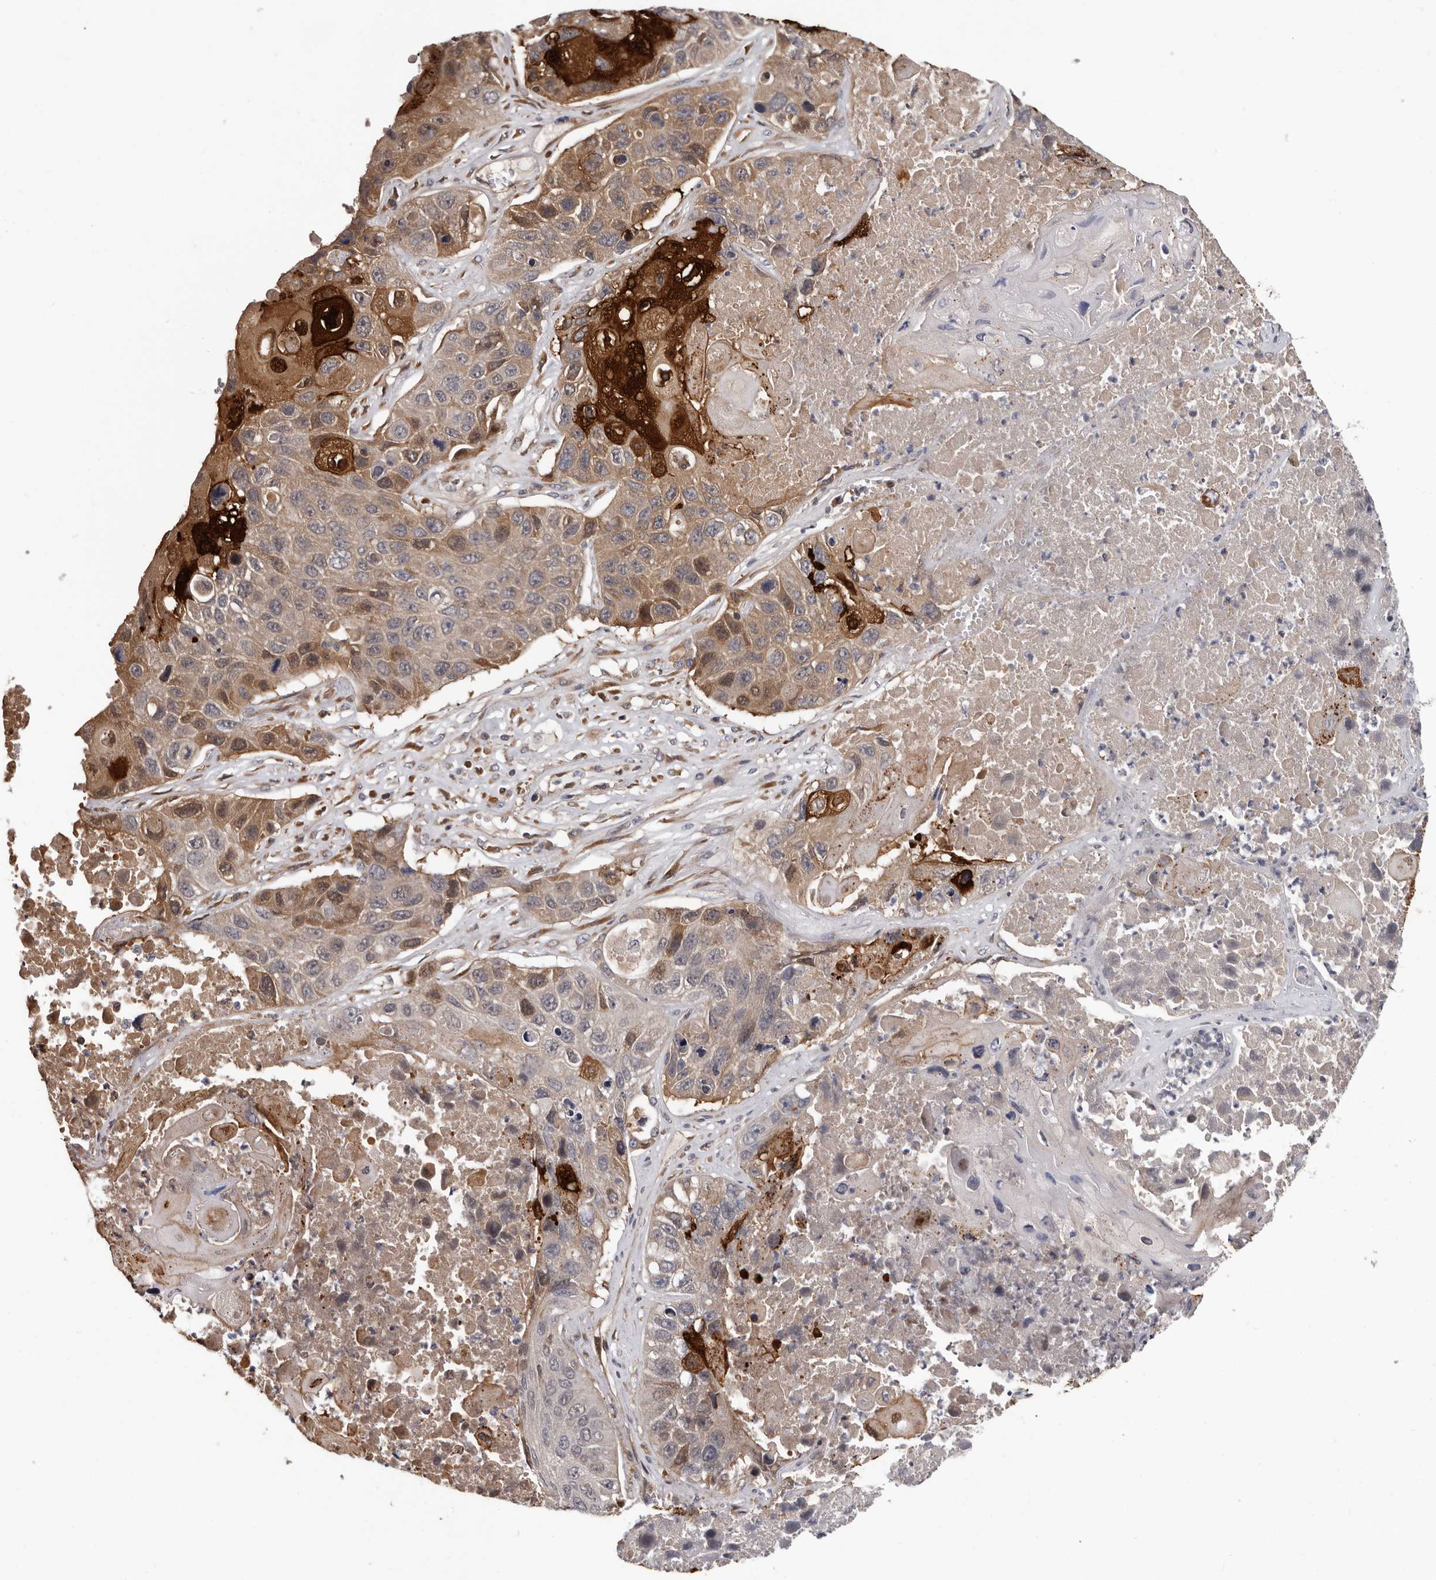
{"staining": {"intensity": "strong", "quantity": "<25%", "location": "cytoplasmic/membranous,nuclear"}, "tissue": "lung cancer", "cell_type": "Tumor cells", "image_type": "cancer", "snomed": [{"axis": "morphology", "description": "Squamous cell carcinoma, NOS"}, {"axis": "topography", "description": "Lung"}], "caption": "A high-resolution image shows IHC staining of lung cancer, which exhibits strong cytoplasmic/membranous and nuclear staining in approximately <25% of tumor cells.", "gene": "MED8", "patient": {"sex": "male", "age": 61}}